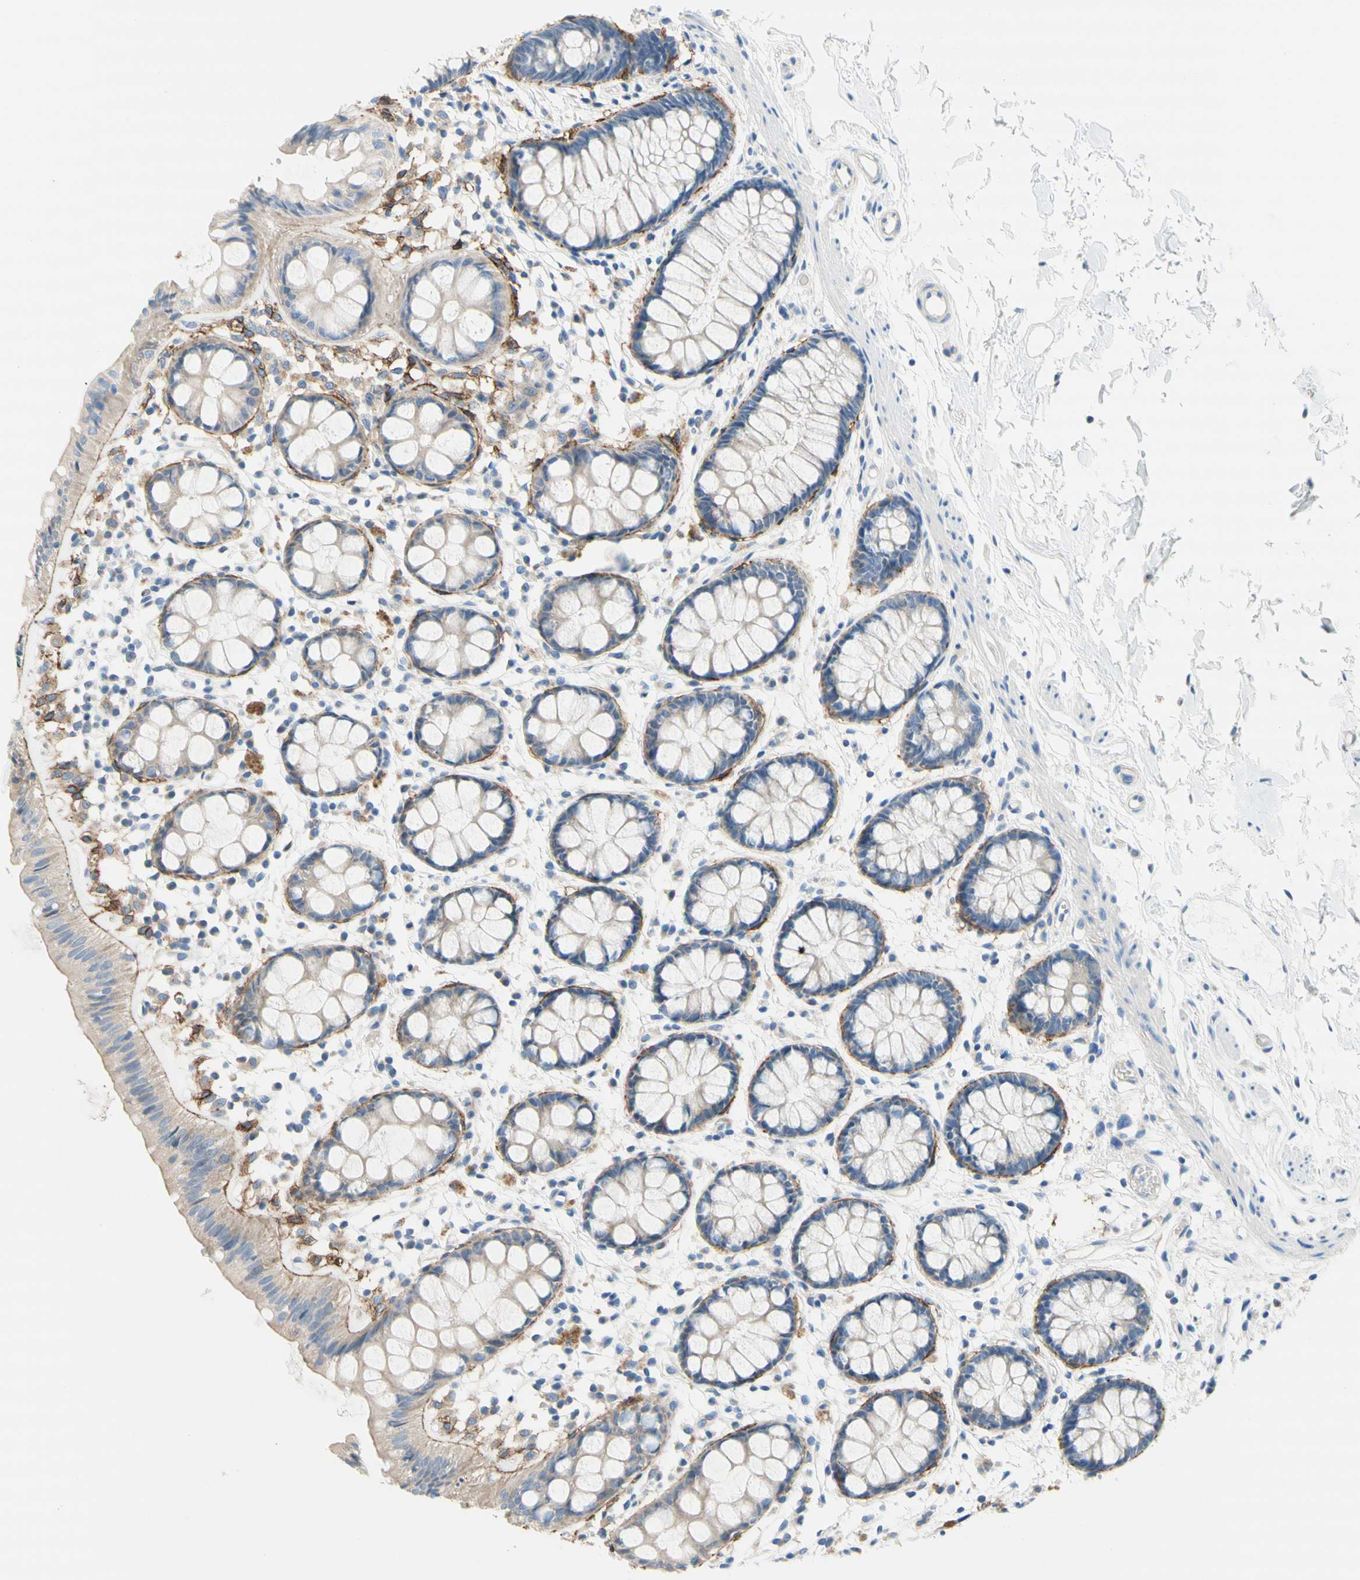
{"staining": {"intensity": "weak", "quantity": ">75%", "location": "cytoplasmic/membranous"}, "tissue": "rectum", "cell_type": "Glandular cells", "image_type": "normal", "snomed": [{"axis": "morphology", "description": "Normal tissue, NOS"}, {"axis": "topography", "description": "Rectum"}], "caption": "Protein expression analysis of benign human rectum reveals weak cytoplasmic/membranous expression in about >75% of glandular cells. The staining was performed using DAB (3,3'-diaminobenzidine), with brown indicating positive protein expression. Nuclei are stained blue with hematoxylin.", "gene": "F3", "patient": {"sex": "female", "age": 66}}